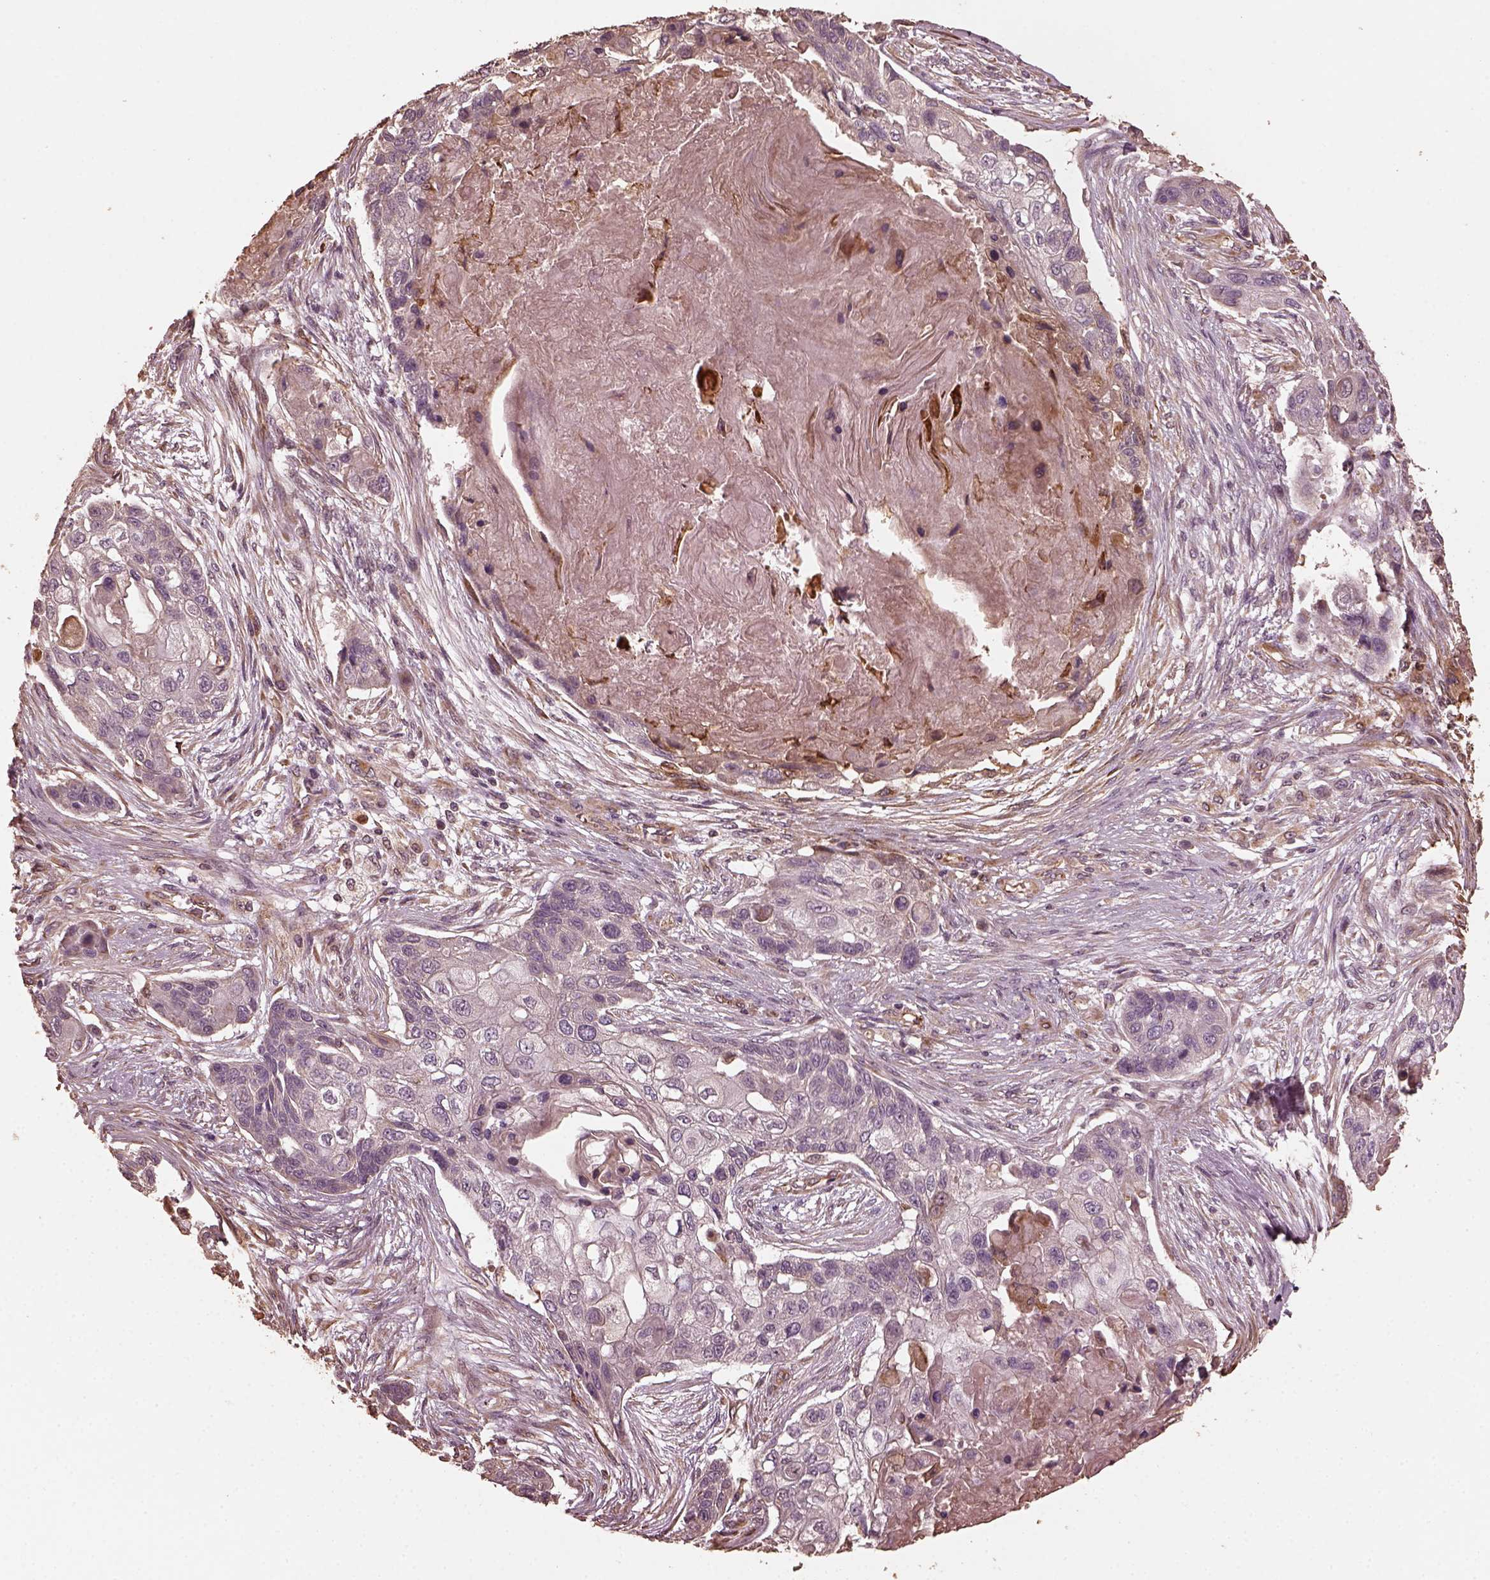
{"staining": {"intensity": "negative", "quantity": "none", "location": "none"}, "tissue": "lung cancer", "cell_type": "Tumor cells", "image_type": "cancer", "snomed": [{"axis": "morphology", "description": "Squamous cell carcinoma, NOS"}, {"axis": "topography", "description": "Lung"}], "caption": "Immunohistochemical staining of squamous cell carcinoma (lung) shows no significant expression in tumor cells.", "gene": "GTPBP1", "patient": {"sex": "male", "age": 69}}